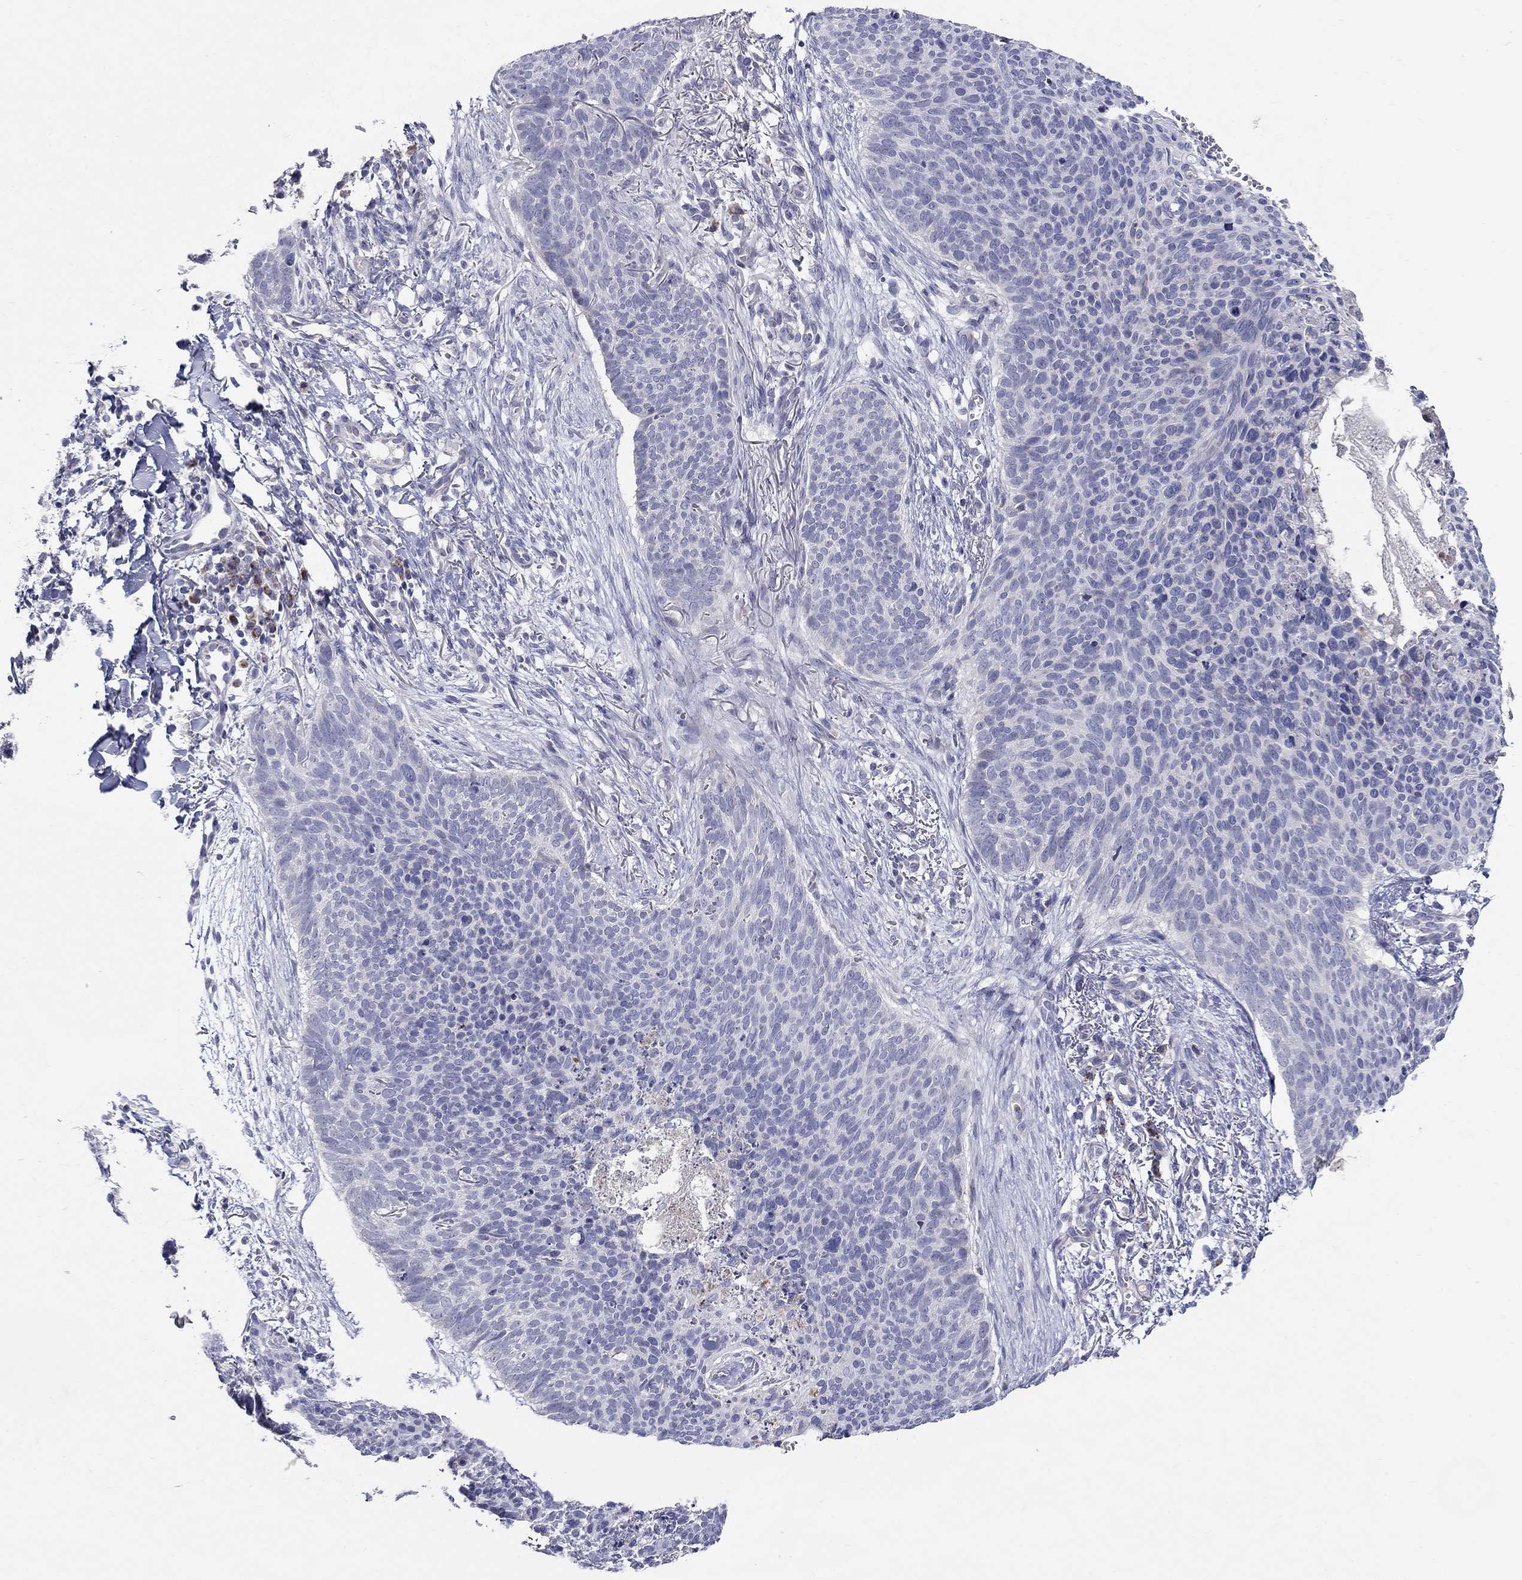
{"staining": {"intensity": "negative", "quantity": "none", "location": "none"}, "tissue": "skin cancer", "cell_type": "Tumor cells", "image_type": "cancer", "snomed": [{"axis": "morphology", "description": "Basal cell carcinoma"}, {"axis": "topography", "description": "Skin"}], "caption": "Immunohistochemistry of basal cell carcinoma (skin) demonstrates no expression in tumor cells. The staining was performed using DAB (3,3'-diaminobenzidine) to visualize the protein expression in brown, while the nuclei were stained in blue with hematoxylin (Magnification: 20x).", "gene": "HMX2", "patient": {"sex": "male", "age": 64}}